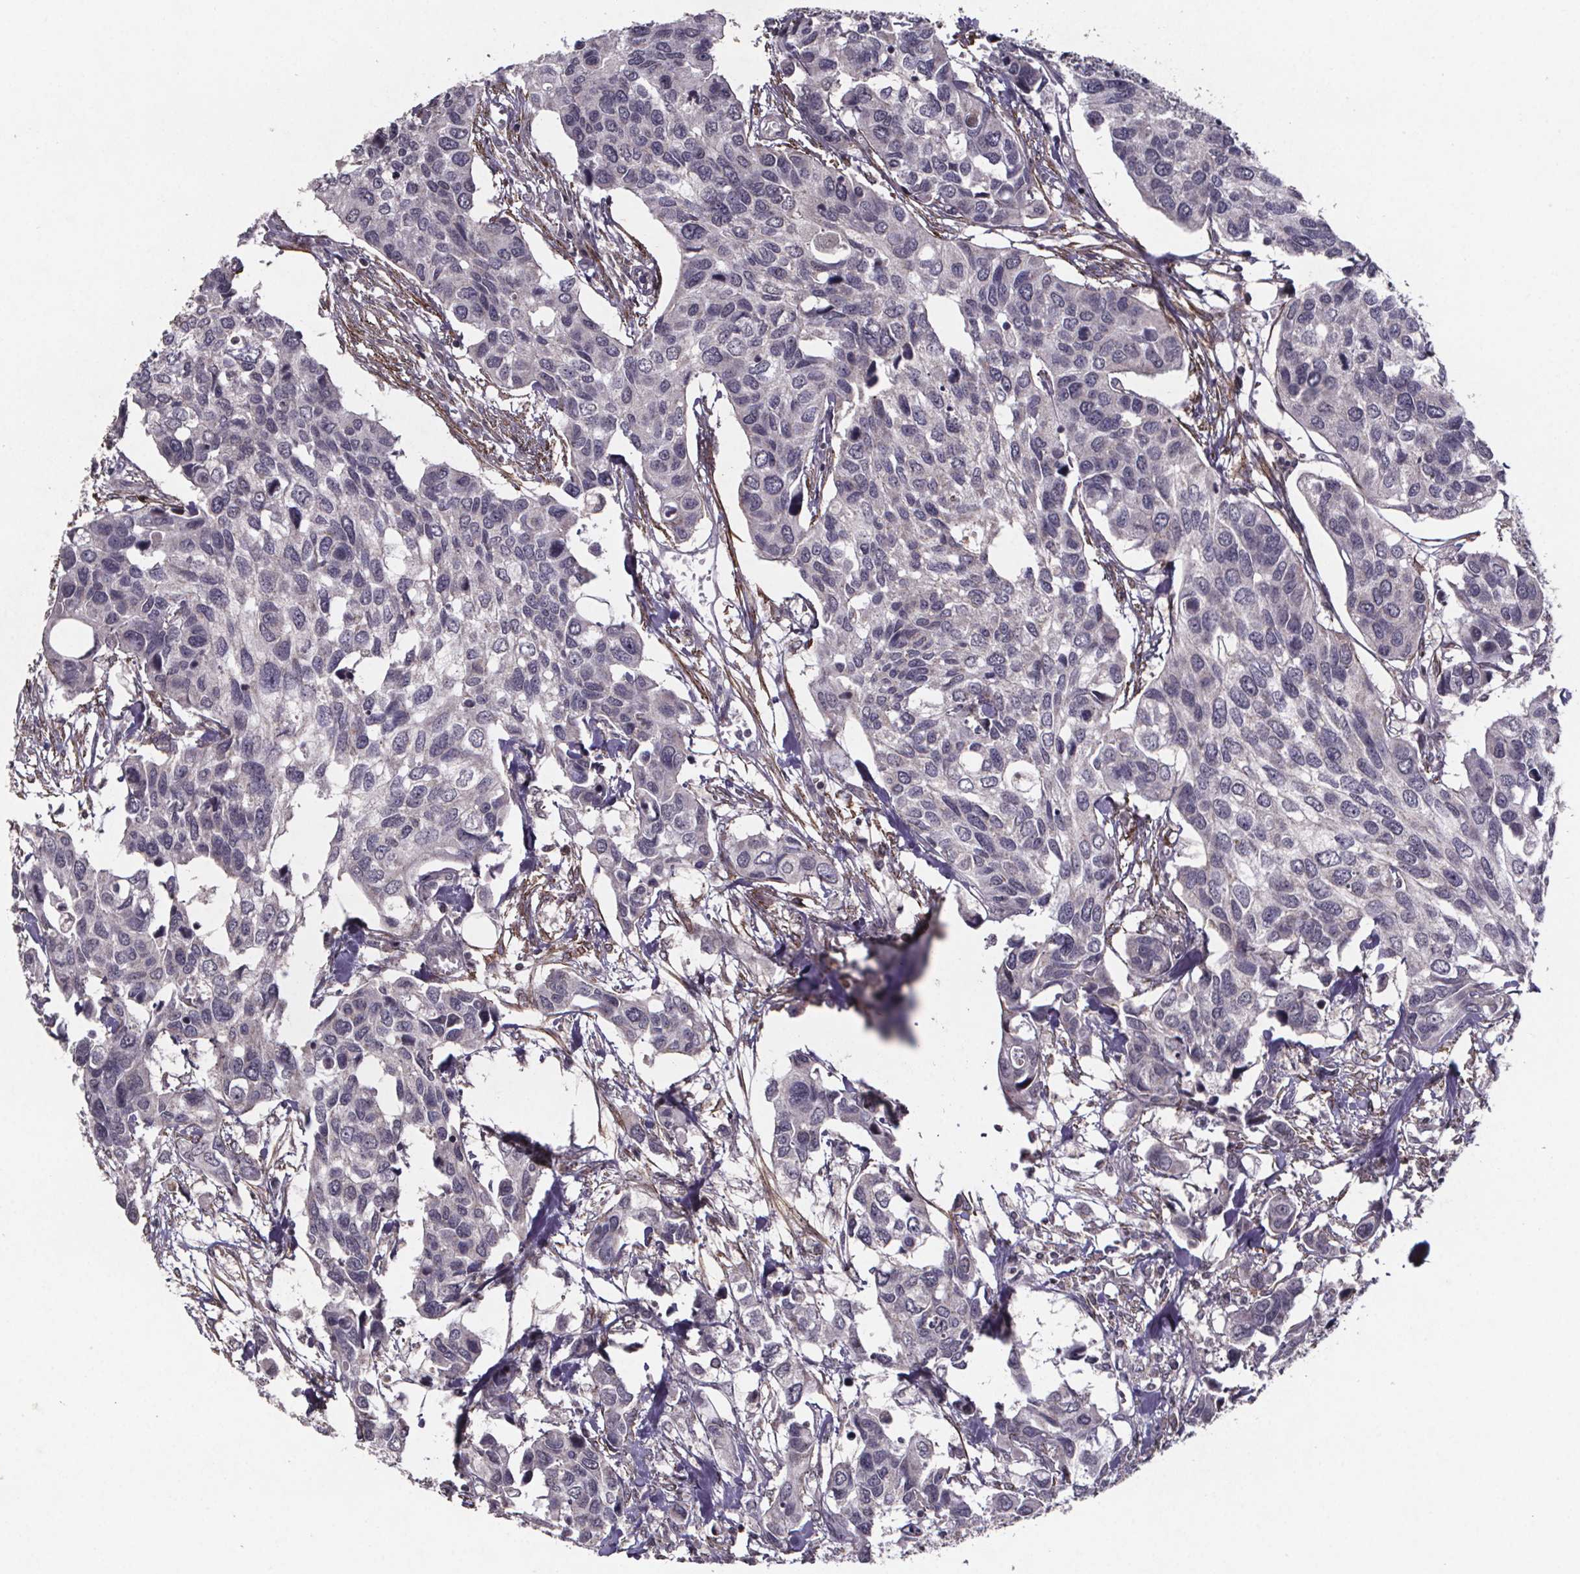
{"staining": {"intensity": "negative", "quantity": "none", "location": "none"}, "tissue": "urothelial cancer", "cell_type": "Tumor cells", "image_type": "cancer", "snomed": [{"axis": "morphology", "description": "Urothelial carcinoma, High grade"}, {"axis": "topography", "description": "Urinary bladder"}], "caption": "Tumor cells are negative for protein expression in human high-grade urothelial carcinoma.", "gene": "PALLD", "patient": {"sex": "male", "age": 60}}